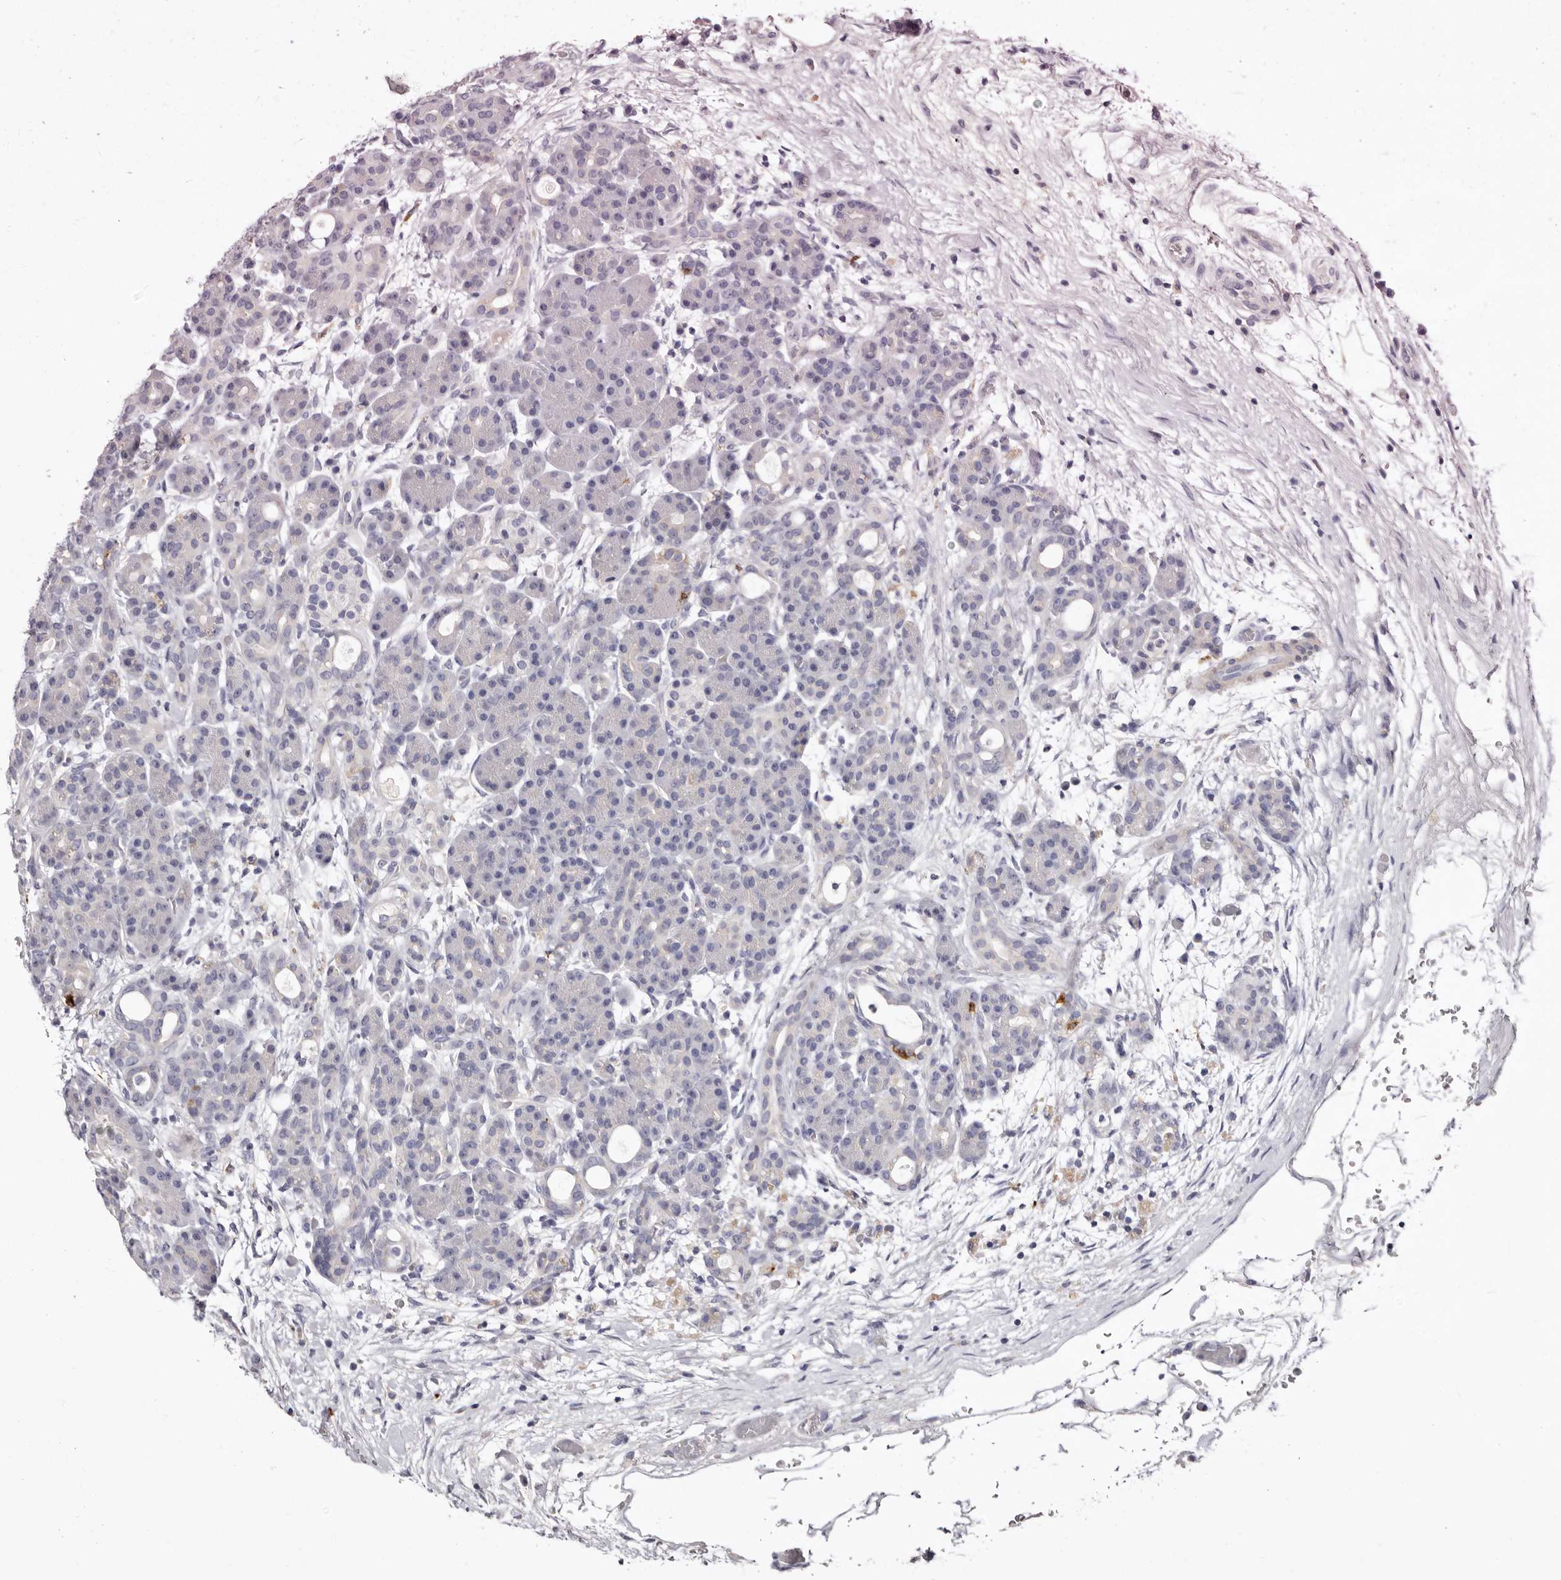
{"staining": {"intensity": "negative", "quantity": "none", "location": "none"}, "tissue": "pancreas", "cell_type": "Exocrine glandular cells", "image_type": "normal", "snomed": [{"axis": "morphology", "description": "Normal tissue, NOS"}, {"axis": "topography", "description": "Pancreas"}], "caption": "This is a photomicrograph of IHC staining of normal pancreas, which shows no expression in exocrine glandular cells.", "gene": "S1PR5", "patient": {"sex": "male", "age": 63}}